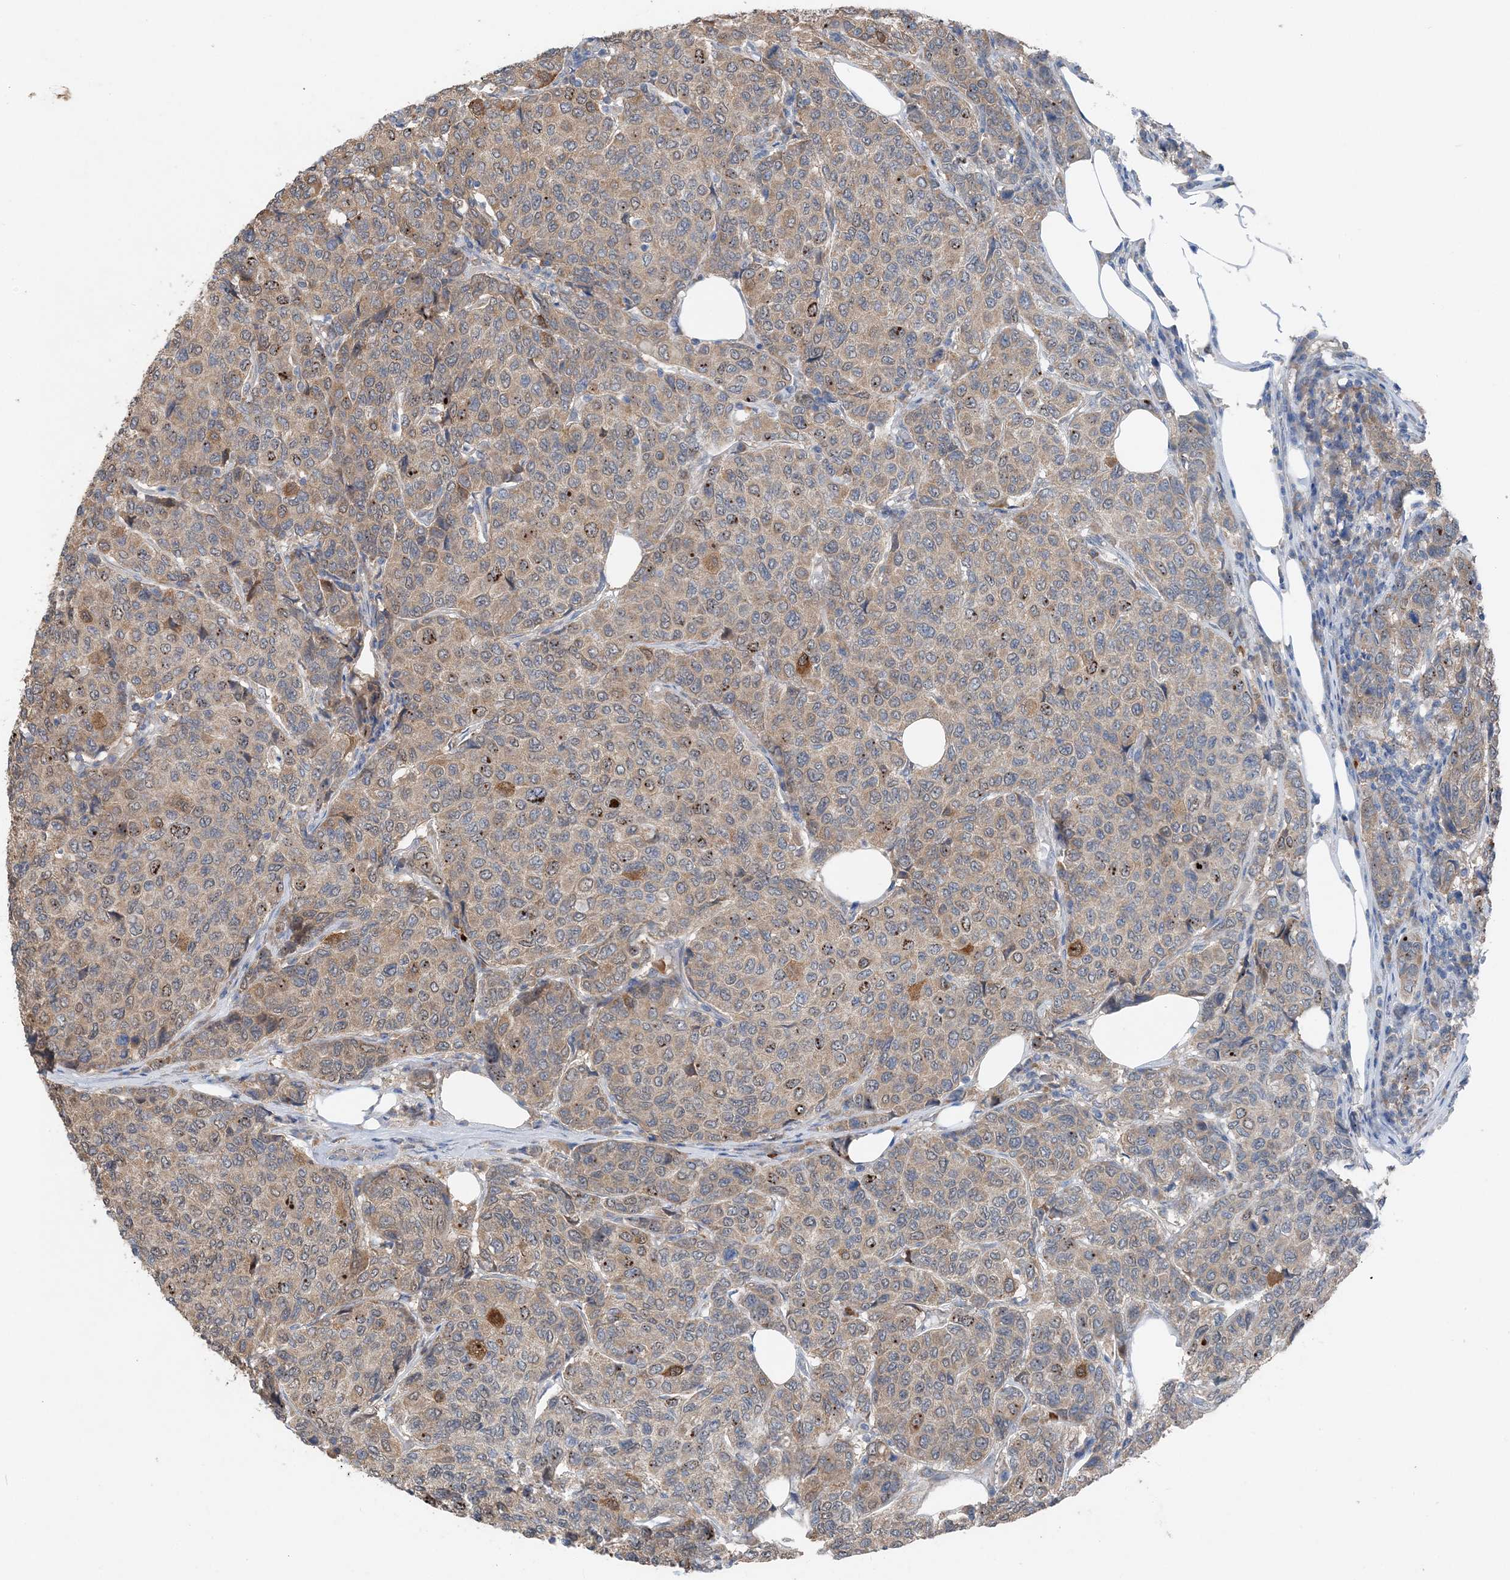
{"staining": {"intensity": "weak", "quantity": ">75%", "location": "cytoplasmic/membranous"}, "tissue": "breast cancer", "cell_type": "Tumor cells", "image_type": "cancer", "snomed": [{"axis": "morphology", "description": "Duct carcinoma"}, {"axis": "topography", "description": "Breast"}], "caption": "Tumor cells display low levels of weak cytoplasmic/membranous staining in about >75% of cells in human breast invasive ductal carcinoma.", "gene": "DHX30", "patient": {"sex": "female", "age": 55}}